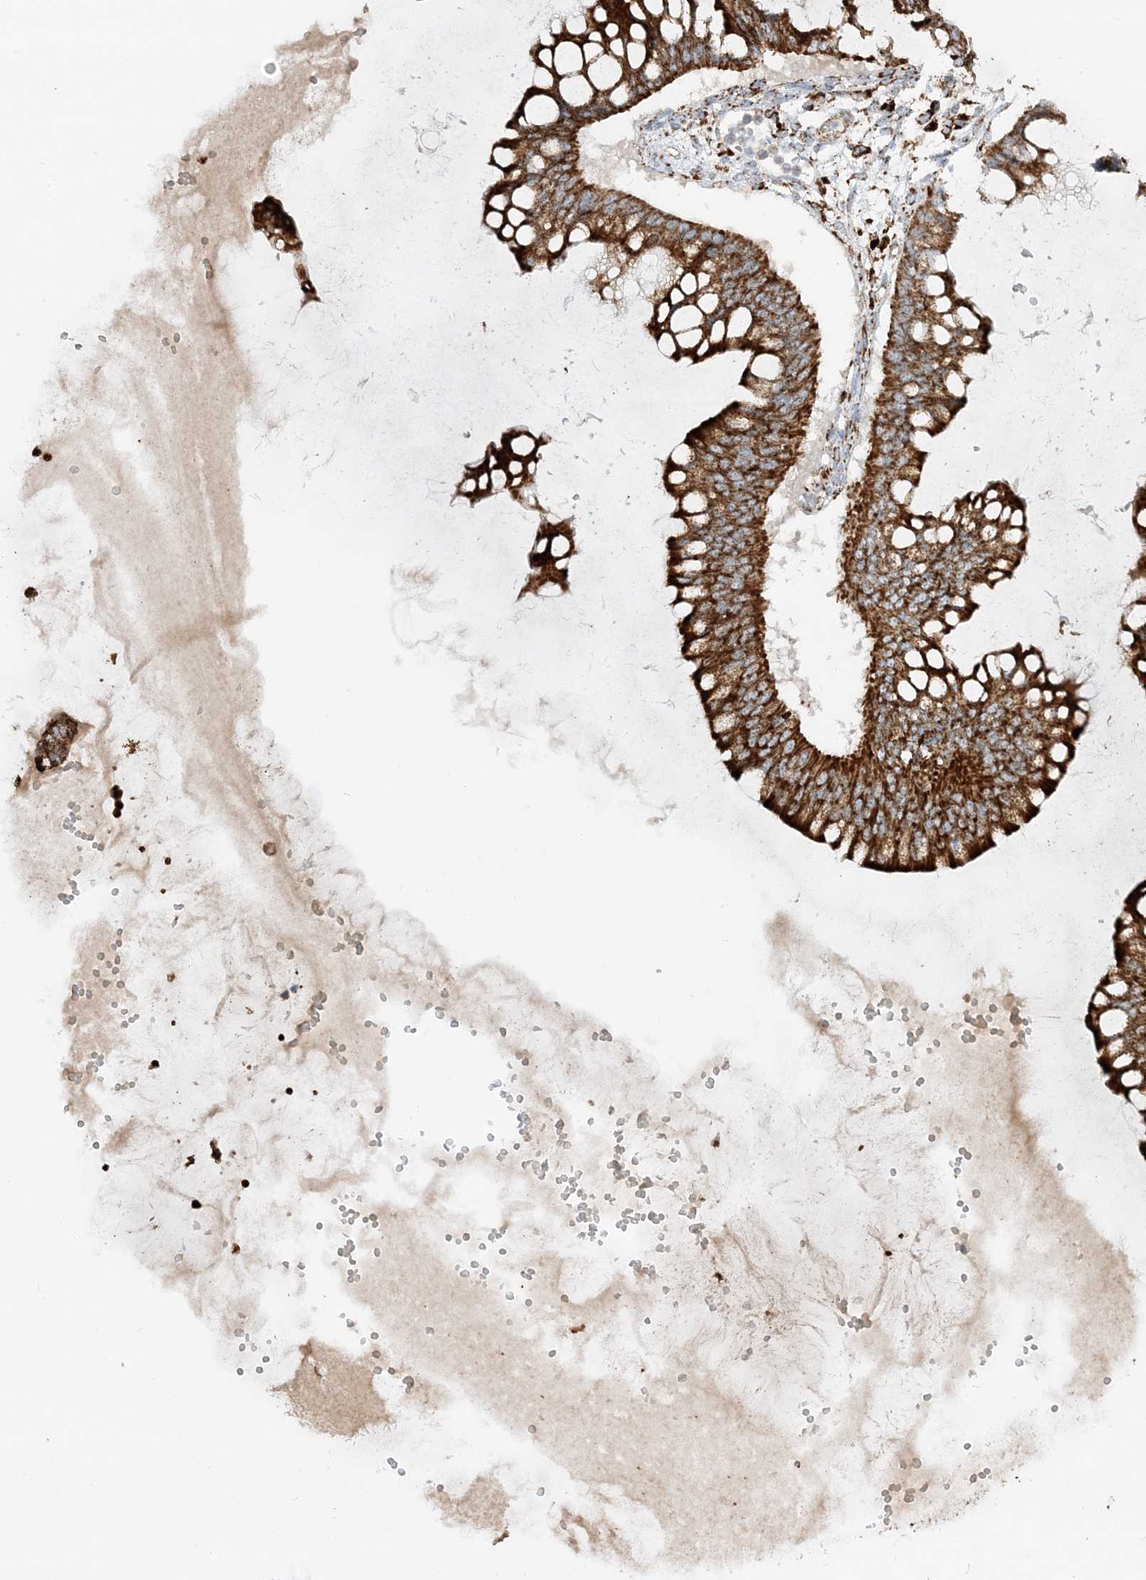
{"staining": {"intensity": "strong", "quantity": ">75%", "location": "cytoplasmic/membranous"}, "tissue": "ovarian cancer", "cell_type": "Tumor cells", "image_type": "cancer", "snomed": [{"axis": "morphology", "description": "Cystadenocarcinoma, mucinous, NOS"}, {"axis": "topography", "description": "Ovary"}], "caption": "This histopathology image reveals IHC staining of human ovarian cancer, with high strong cytoplasmic/membranous positivity in approximately >75% of tumor cells.", "gene": "NDUFAF3", "patient": {"sex": "female", "age": 73}}